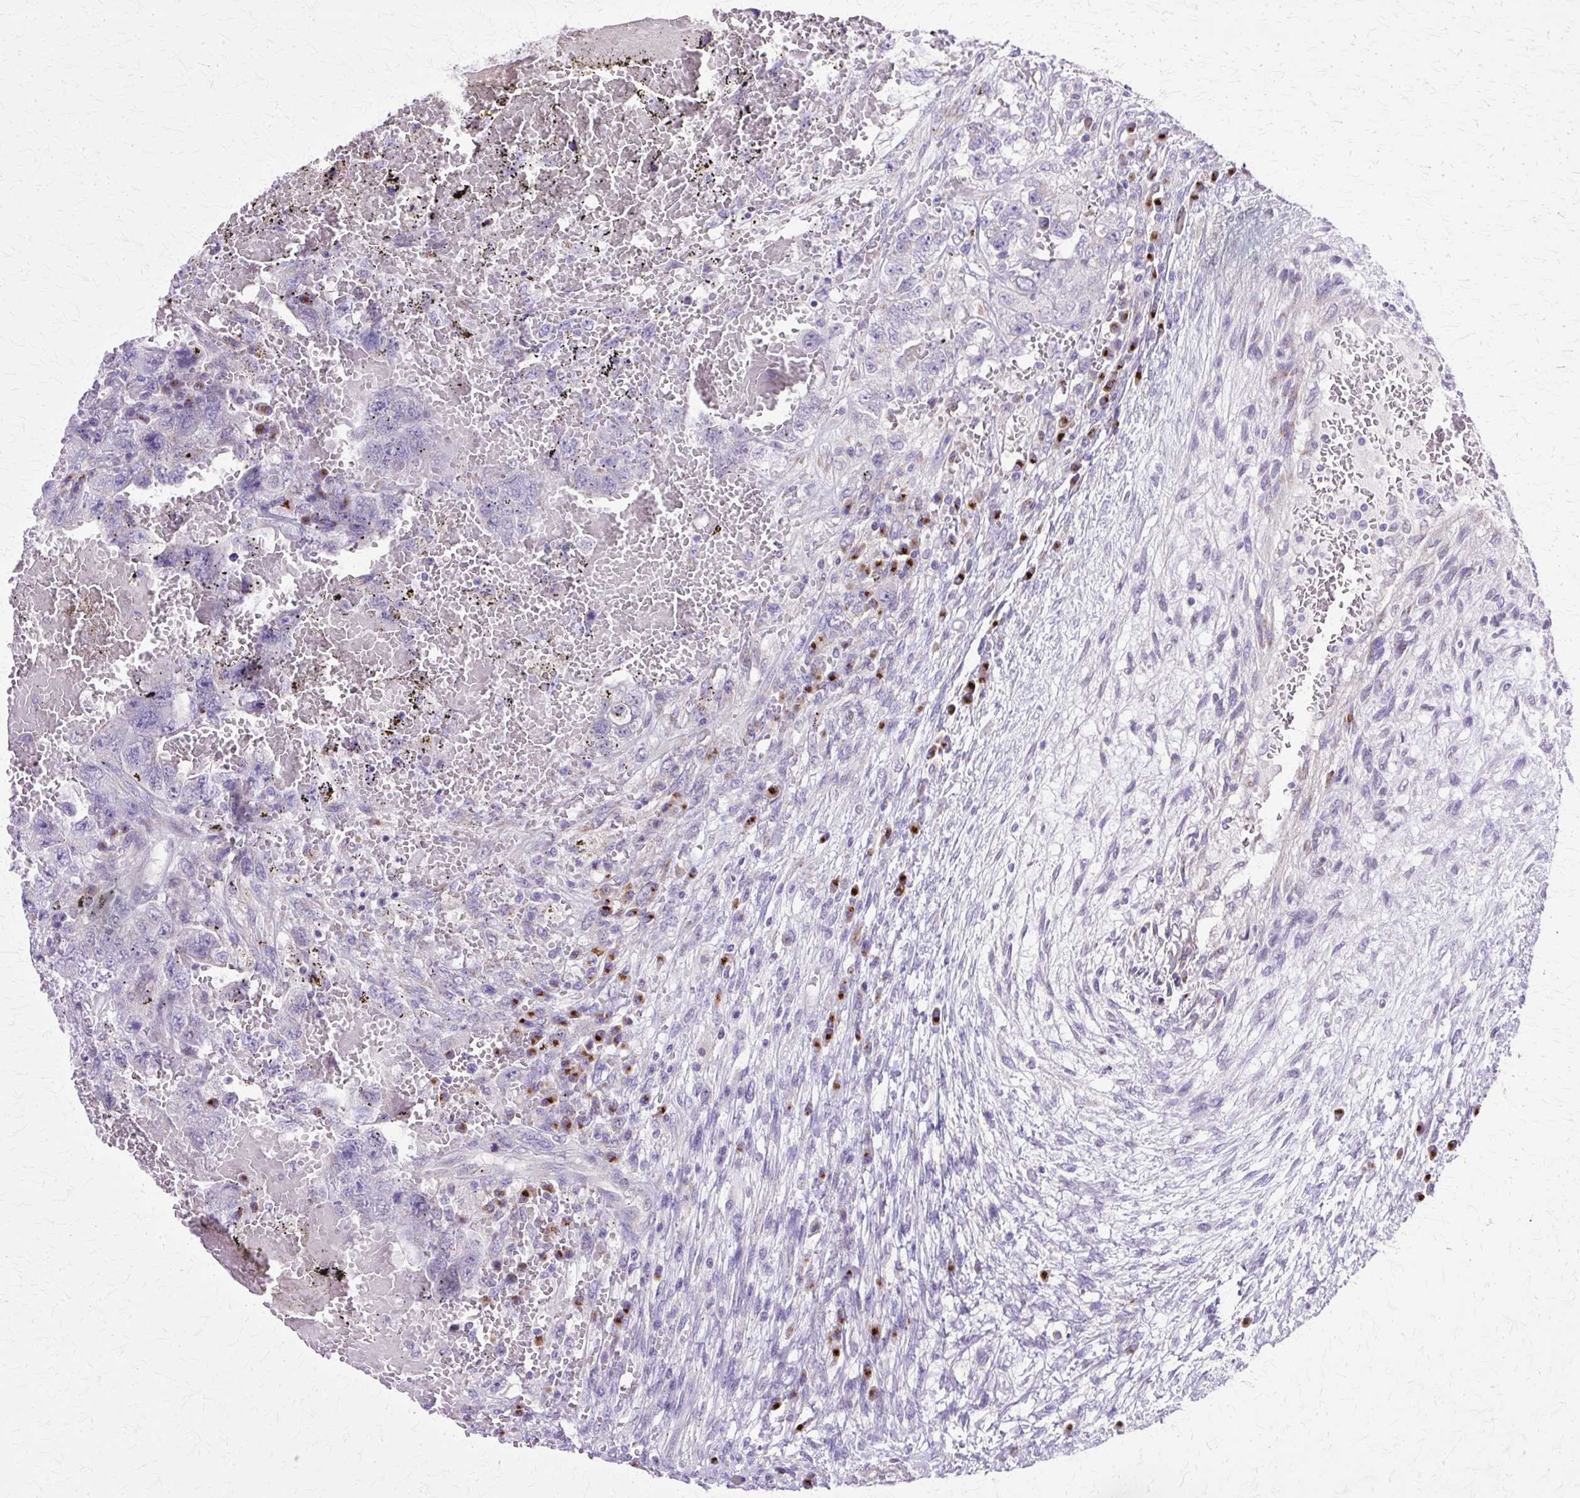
{"staining": {"intensity": "negative", "quantity": "none", "location": "none"}, "tissue": "testis cancer", "cell_type": "Tumor cells", "image_type": "cancer", "snomed": [{"axis": "morphology", "description": "Carcinoma, Embryonal, NOS"}, {"axis": "topography", "description": "Testis"}], "caption": "A micrograph of human embryonal carcinoma (testis) is negative for staining in tumor cells.", "gene": "TBC1D3G", "patient": {"sex": "male", "age": 26}}